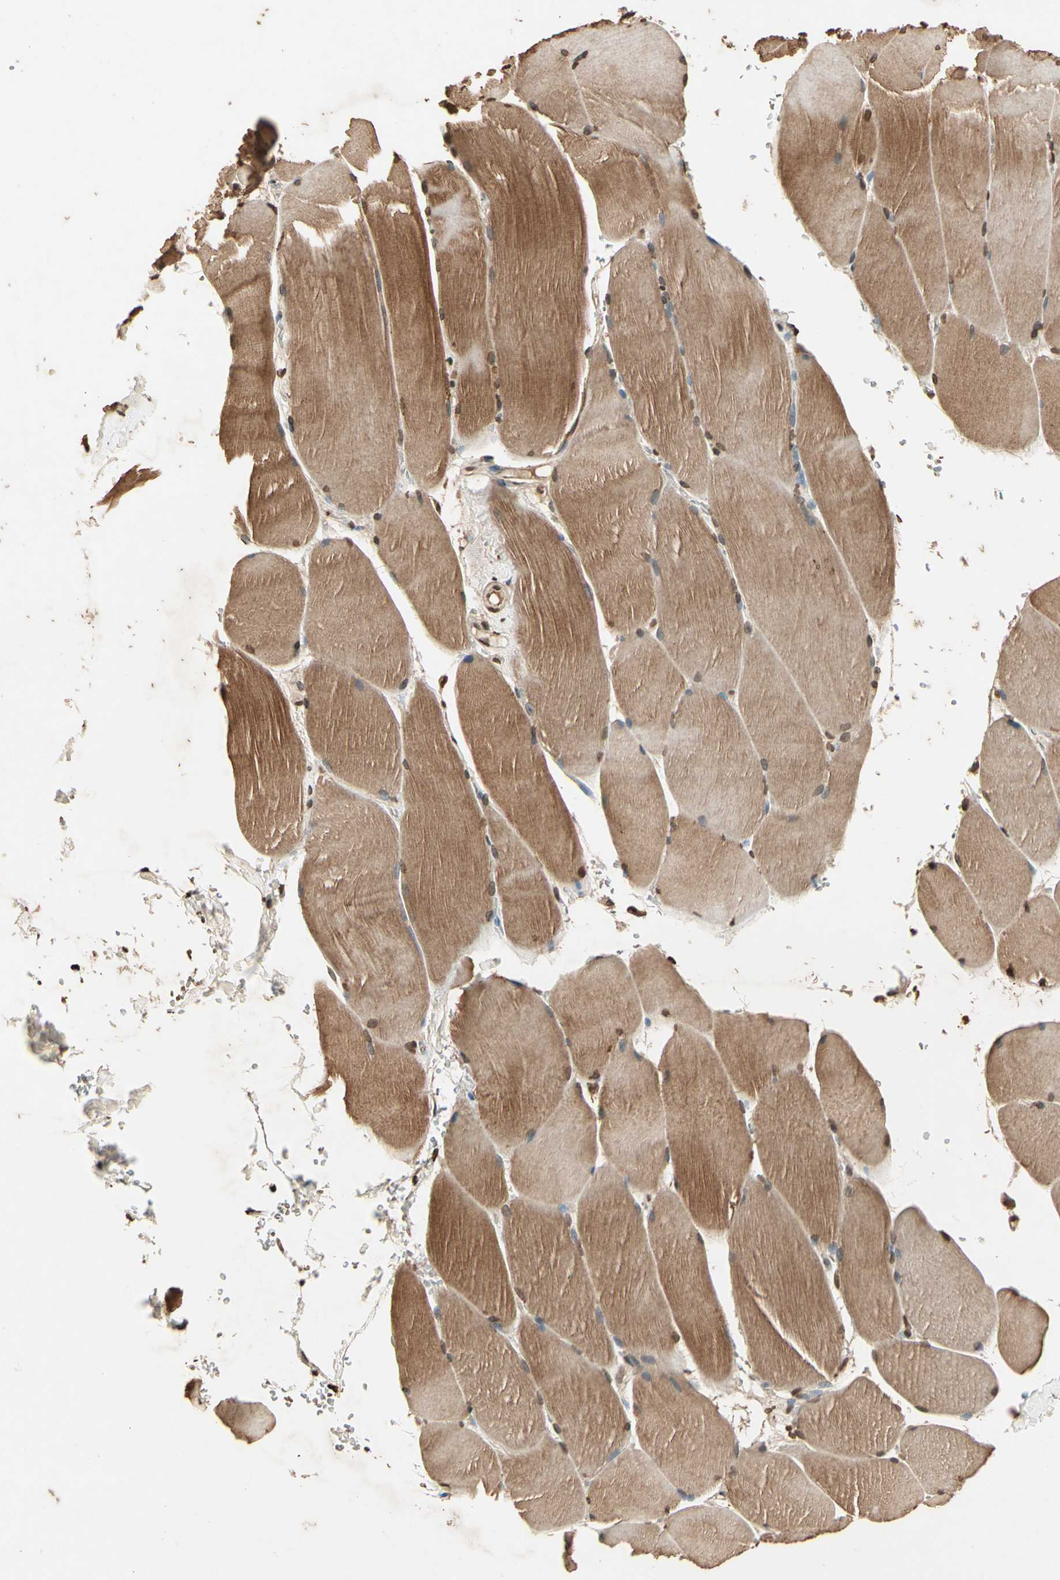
{"staining": {"intensity": "moderate", "quantity": ">75%", "location": "cytoplasmic/membranous"}, "tissue": "skeletal muscle", "cell_type": "Myocytes", "image_type": "normal", "snomed": [{"axis": "morphology", "description": "Normal tissue, NOS"}, {"axis": "topography", "description": "Skin"}, {"axis": "topography", "description": "Skeletal muscle"}], "caption": "Immunohistochemical staining of normal skeletal muscle exhibits moderate cytoplasmic/membranous protein positivity in about >75% of myocytes. Using DAB (brown) and hematoxylin (blue) stains, captured at high magnification using brightfield microscopy.", "gene": "TOP1", "patient": {"sex": "male", "age": 83}}